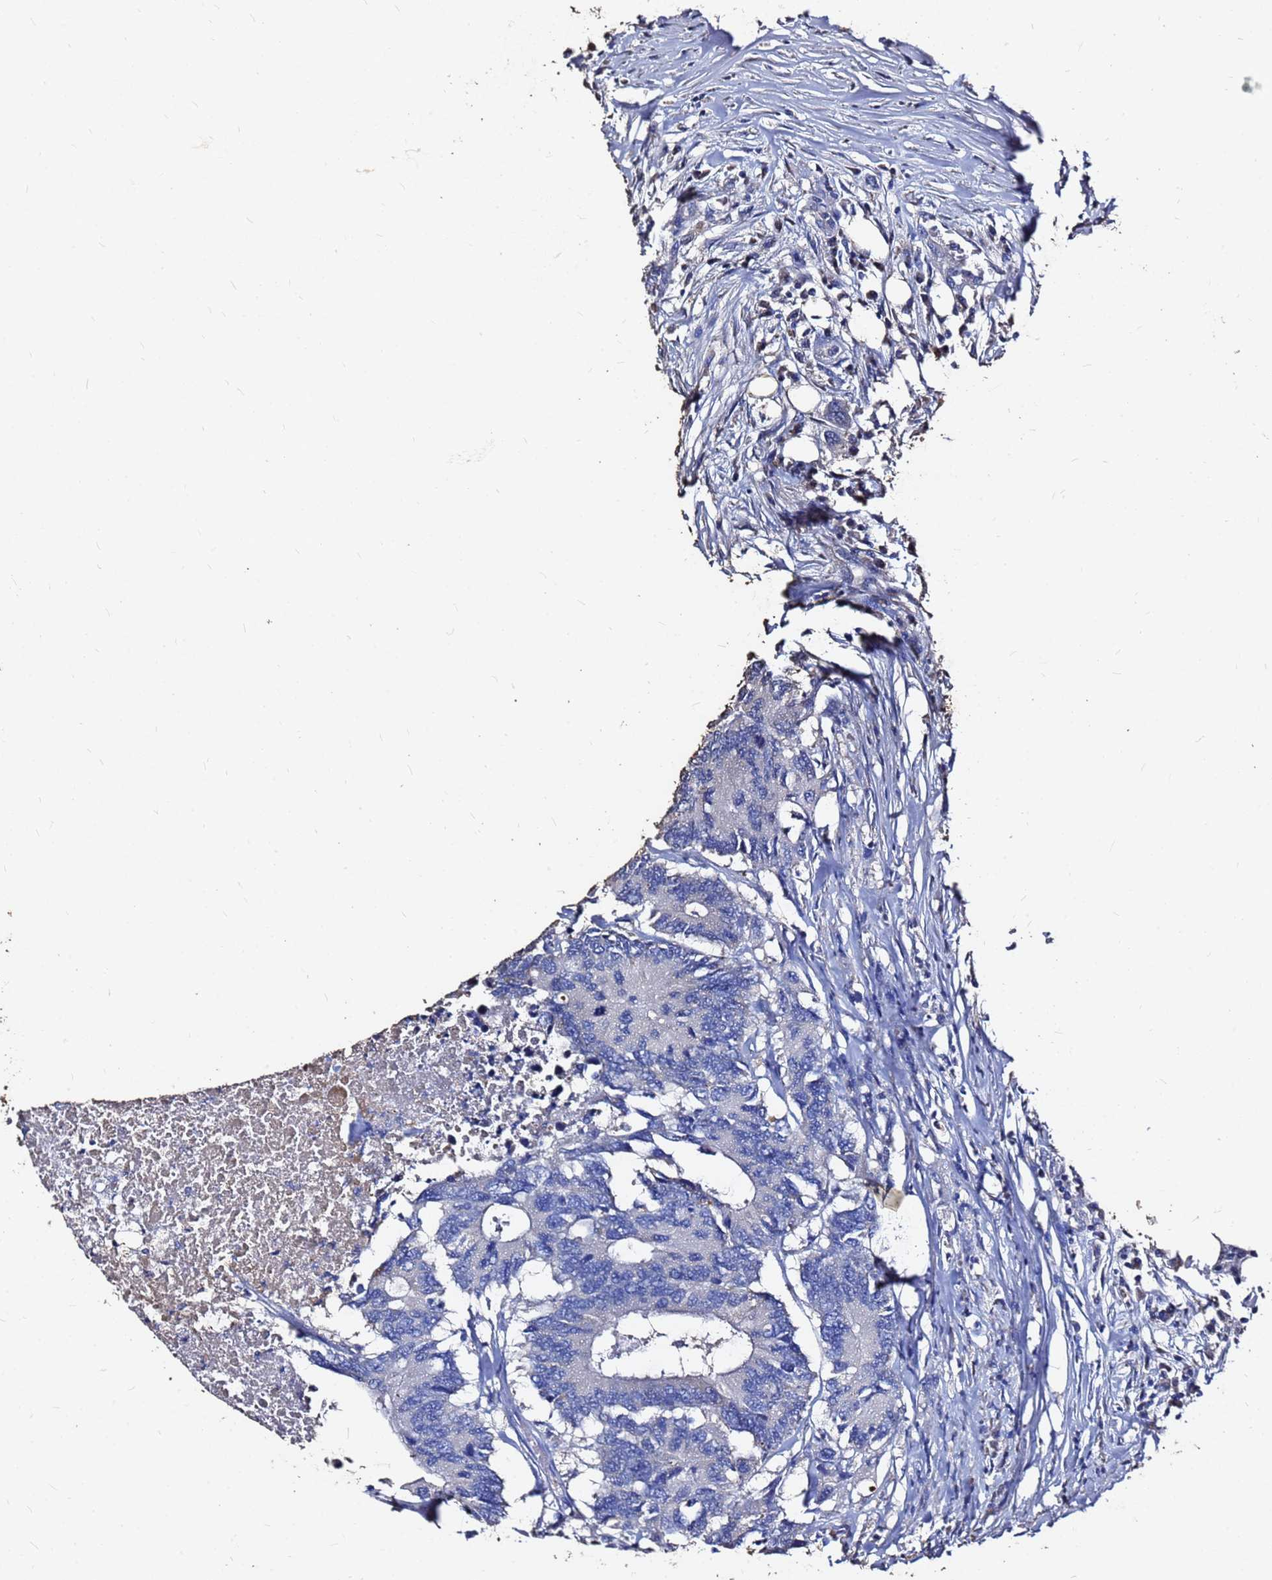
{"staining": {"intensity": "negative", "quantity": "none", "location": "none"}, "tissue": "colorectal cancer", "cell_type": "Tumor cells", "image_type": "cancer", "snomed": [{"axis": "morphology", "description": "Adenocarcinoma, NOS"}, {"axis": "topography", "description": "Colon"}], "caption": "Tumor cells show no significant protein positivity in adenocarcinoma (colorectal).", "gene": "FAM183A", "patient": {"sex": "male", "age": 71}}